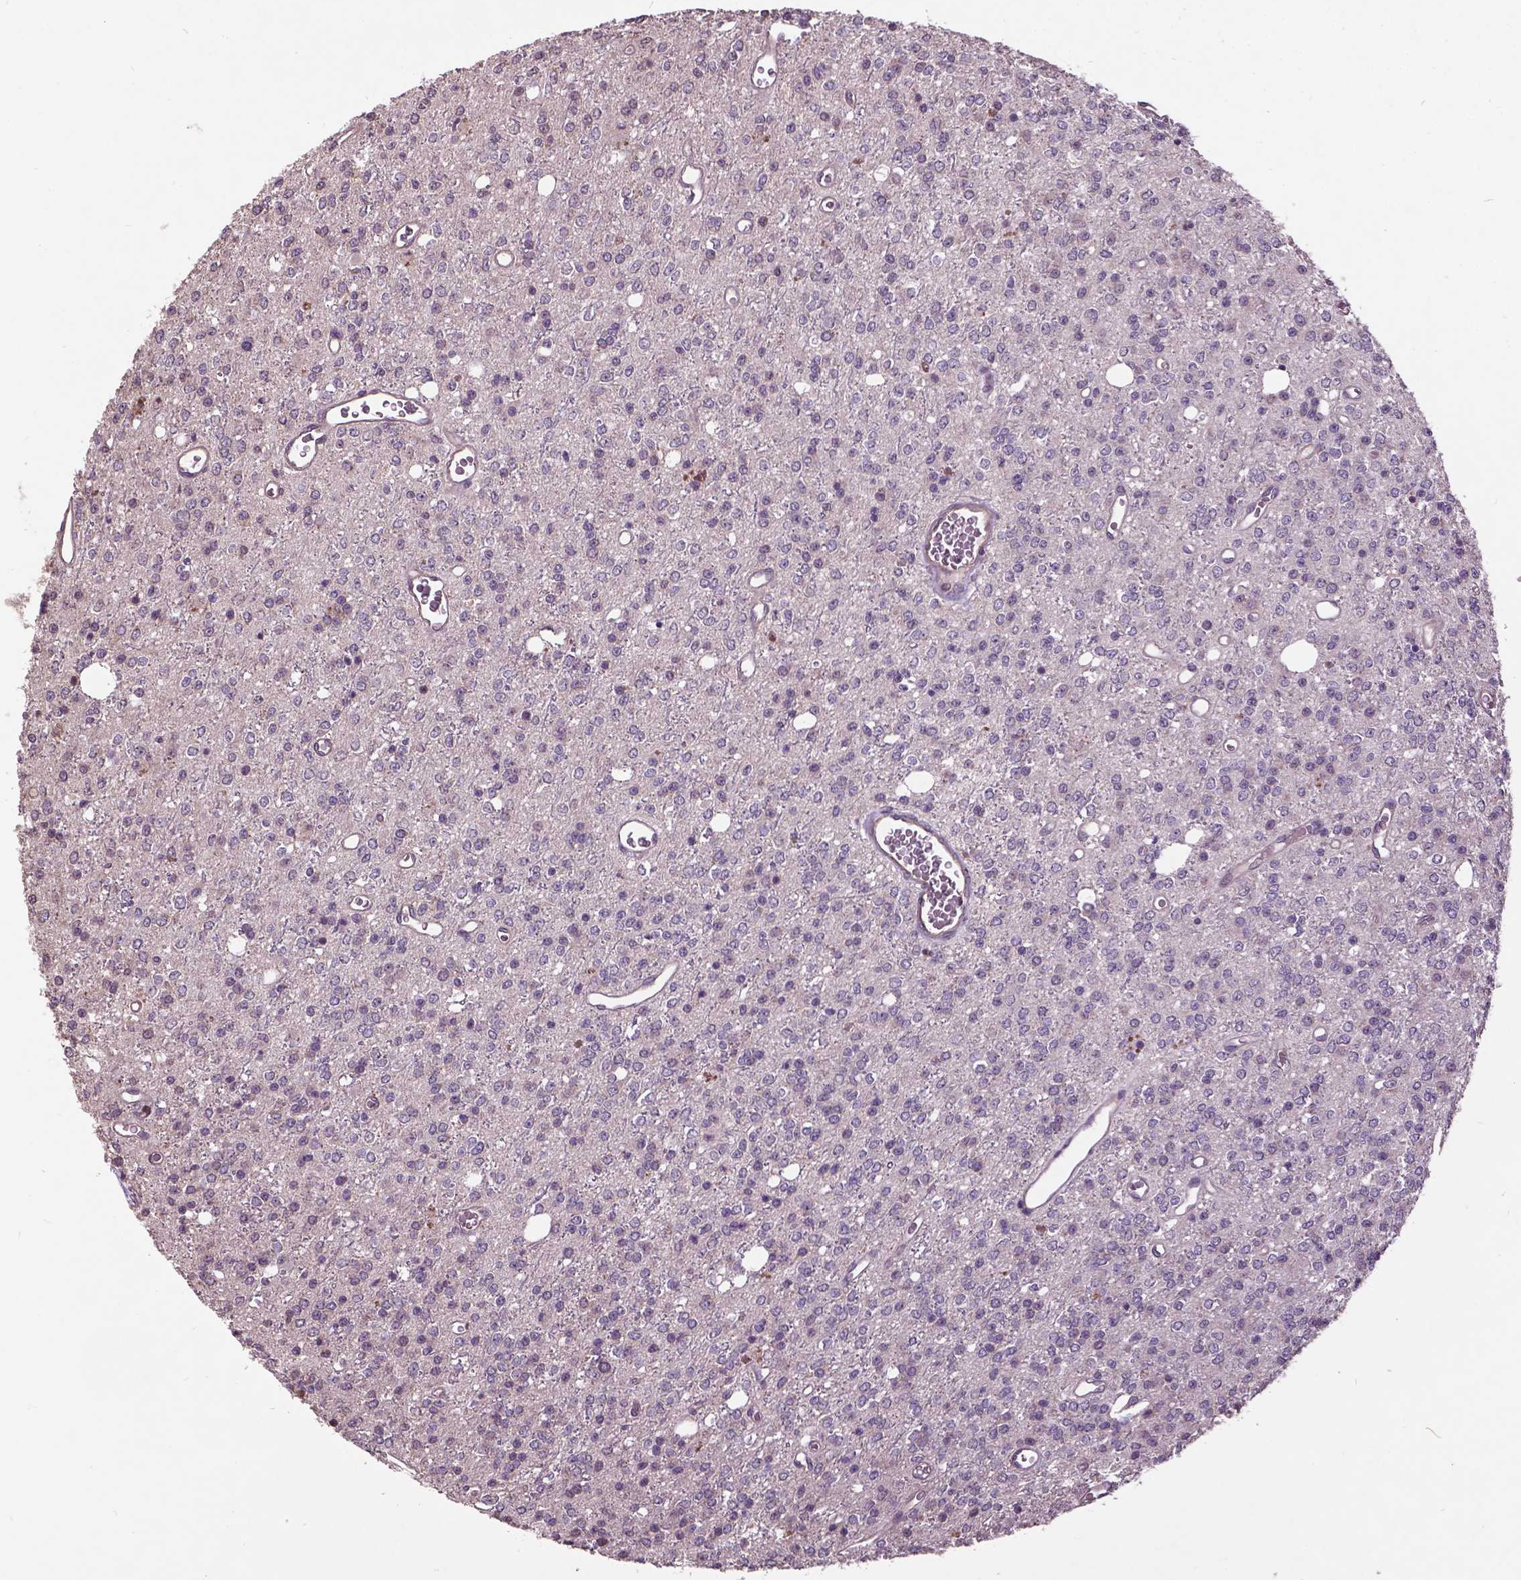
{"staining": {"intensity": "negative", "quantity": "none", "location": "none"}, "tissue": "glioma", "cell_type": "Tumor cells", "image_type": "cancer", "snomed": [{"axis": "morphology", "description": "Glioma, malignant, Low grade"}, {"axis": "topography", "description": "Brain"}], "caption": "Immunohistochemistry photomicrograph of neoplastic tissue: human malignant glioma (low-grade) stained with DAB (3,3'-diaminobenzidine) displays no significant protein expression in tumor cells.", "gene": "AP1S3", "patient": {"sex": "female", "age": 45}}